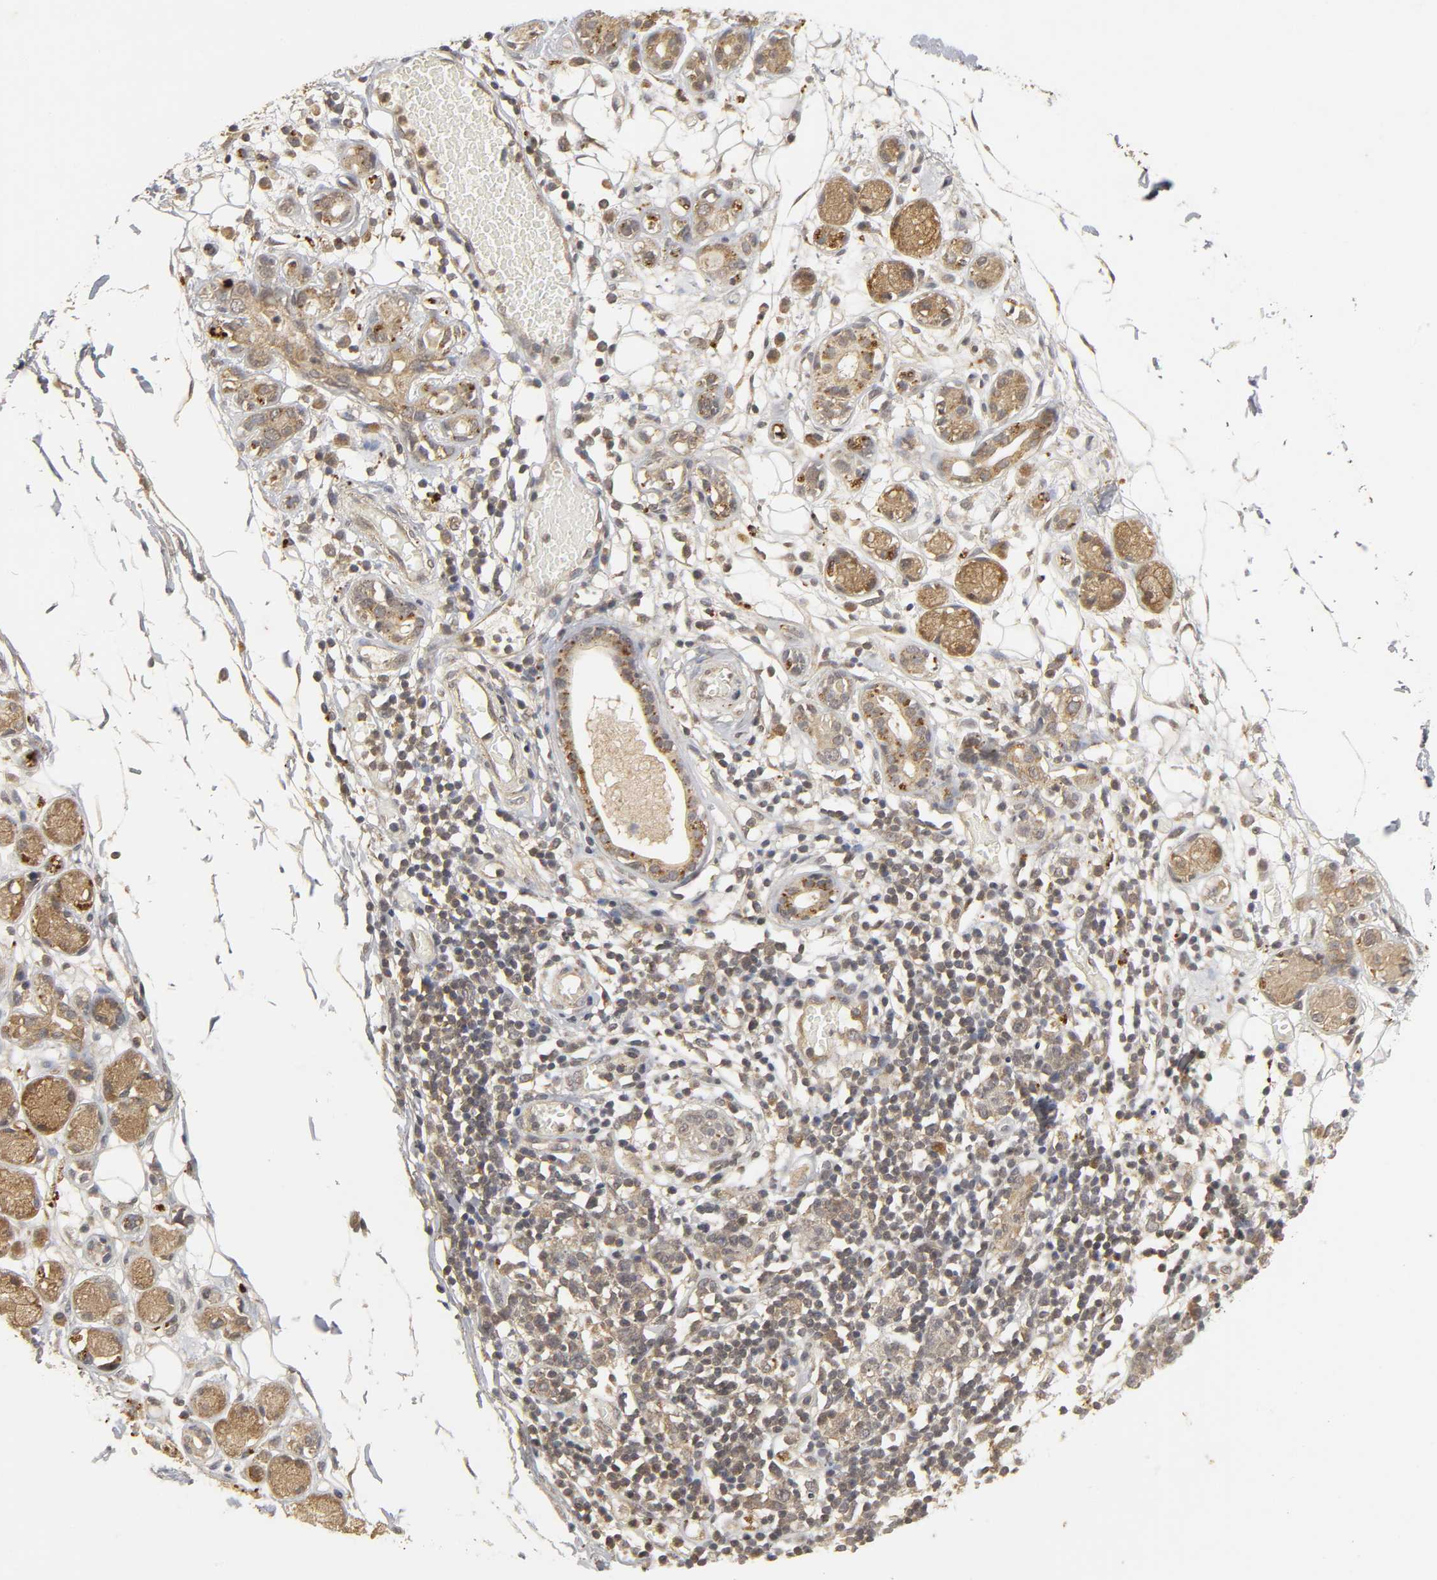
{"staining": {"intensity": "weak", "quantity": ">75%", "location": "cytoplasmic/membranous"}, "tissue": "adipose tissue", "cell_type": "Adipocytes", "image_type": "normal", "snomed": [{"axis": "morphology", "description": "Normal tissue, NOS"}, {"axis": "morphology", "description": "Inflammation, NOS"}, {"axis": "topography", "description": "Vascular tissue"}, {"axis": "topography", "description": "Salivary gland"}], "caption": "IHC histopathology image of normal human adipose tissue stained for a protein (brown), which demonstrates low levels of weak cytoplasmic/membranous staining in about >75% of adipocytes.", "gene": "TRAF6", "patient": {"sex": "female", "age": 75}}